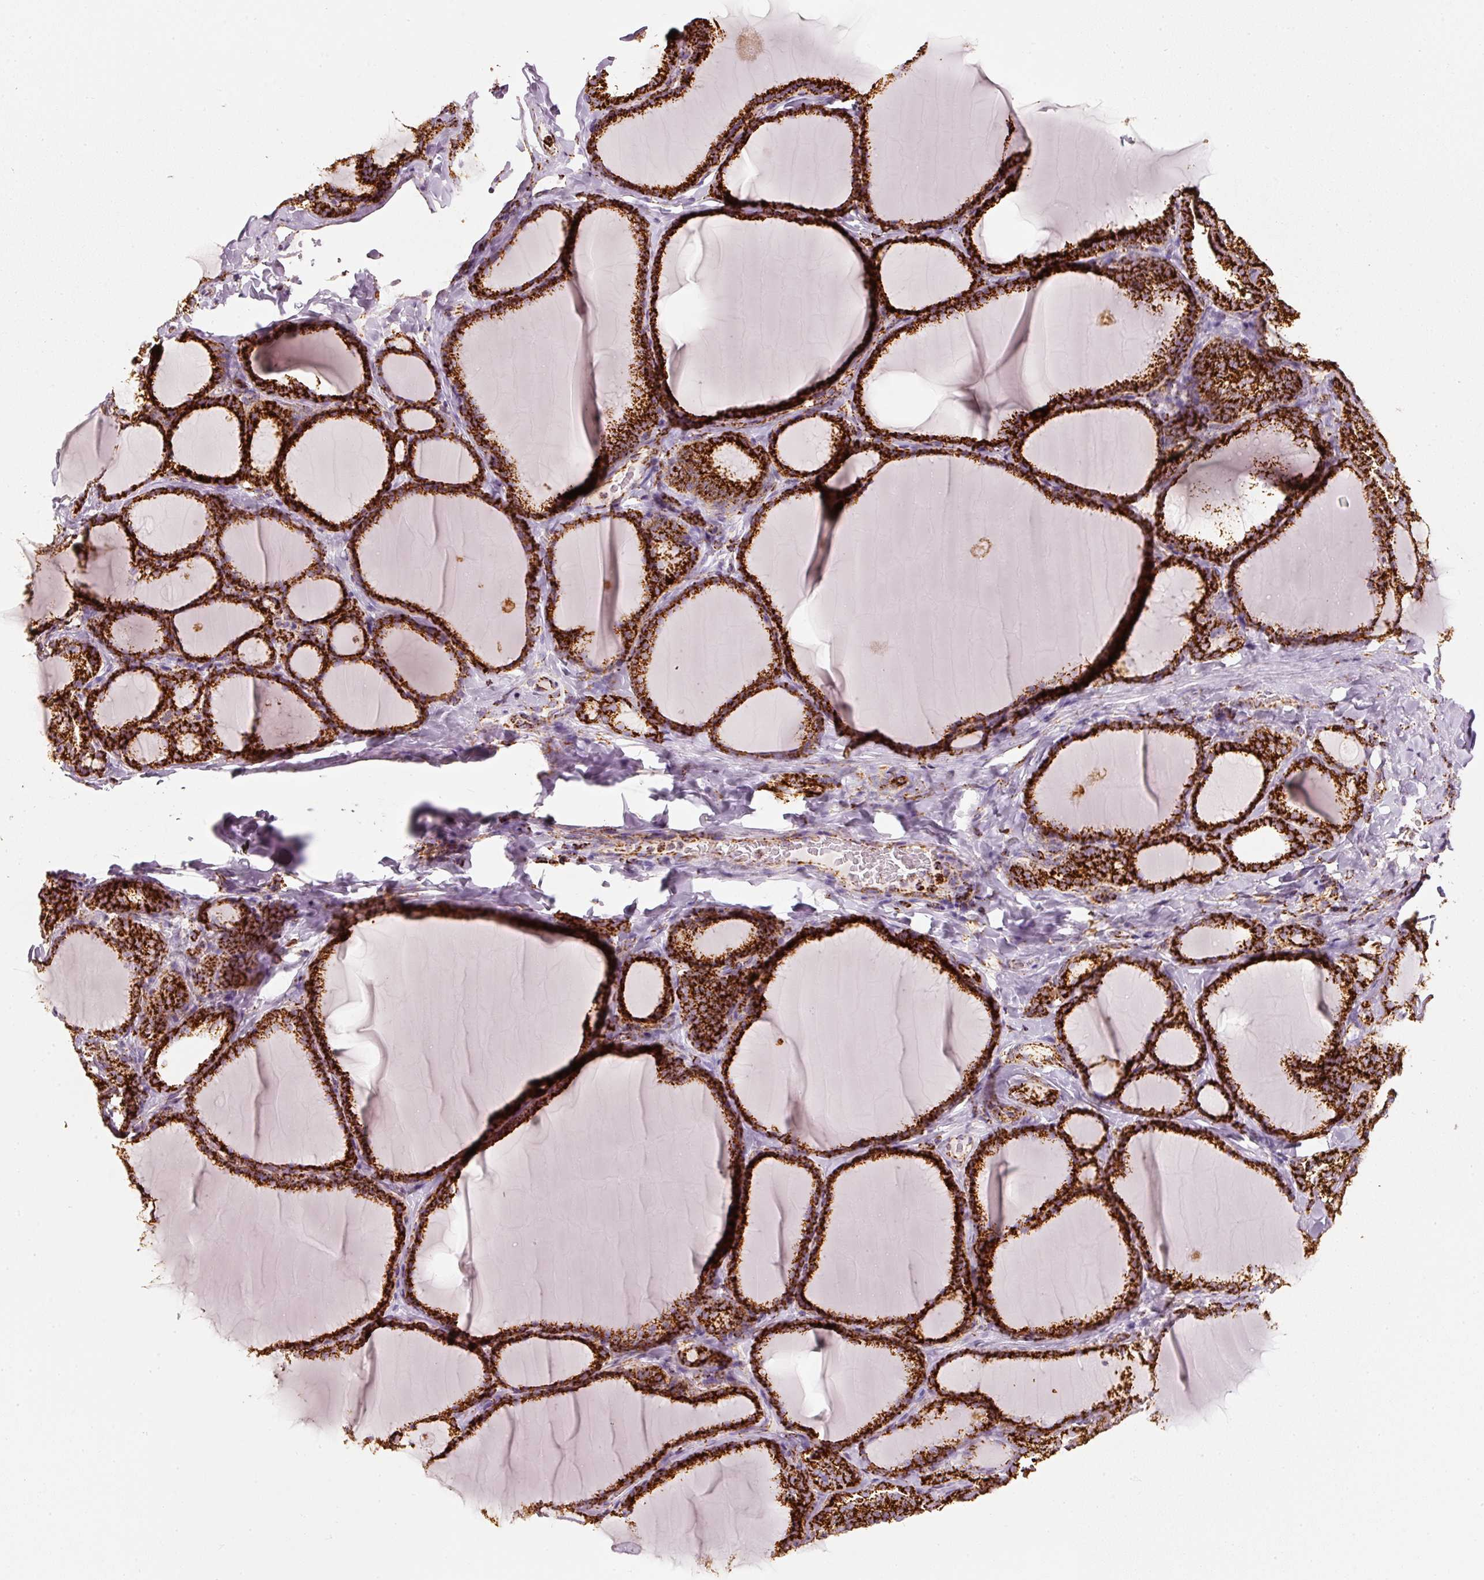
{"staining": {"intensity": "strong", "quantity": ">75%", "location": "cytoplasmic/membranous"}, "tissue": "thyroid gland", "cell_type": "Glandular cells", "image_type": "normal", "snomed": [{"axis": "morphology", "description": "Normal tissue, NOS"}, {"axis": "topography", "description": "Thyroid gland"}], "caption": "Protein expression analysis of benign thyroid gland shows strong cytoplasmic/membranous expression in approximately >75% of glandular cells.", "gene": "MT", "patient": {"sex": "female", "age": 31}}